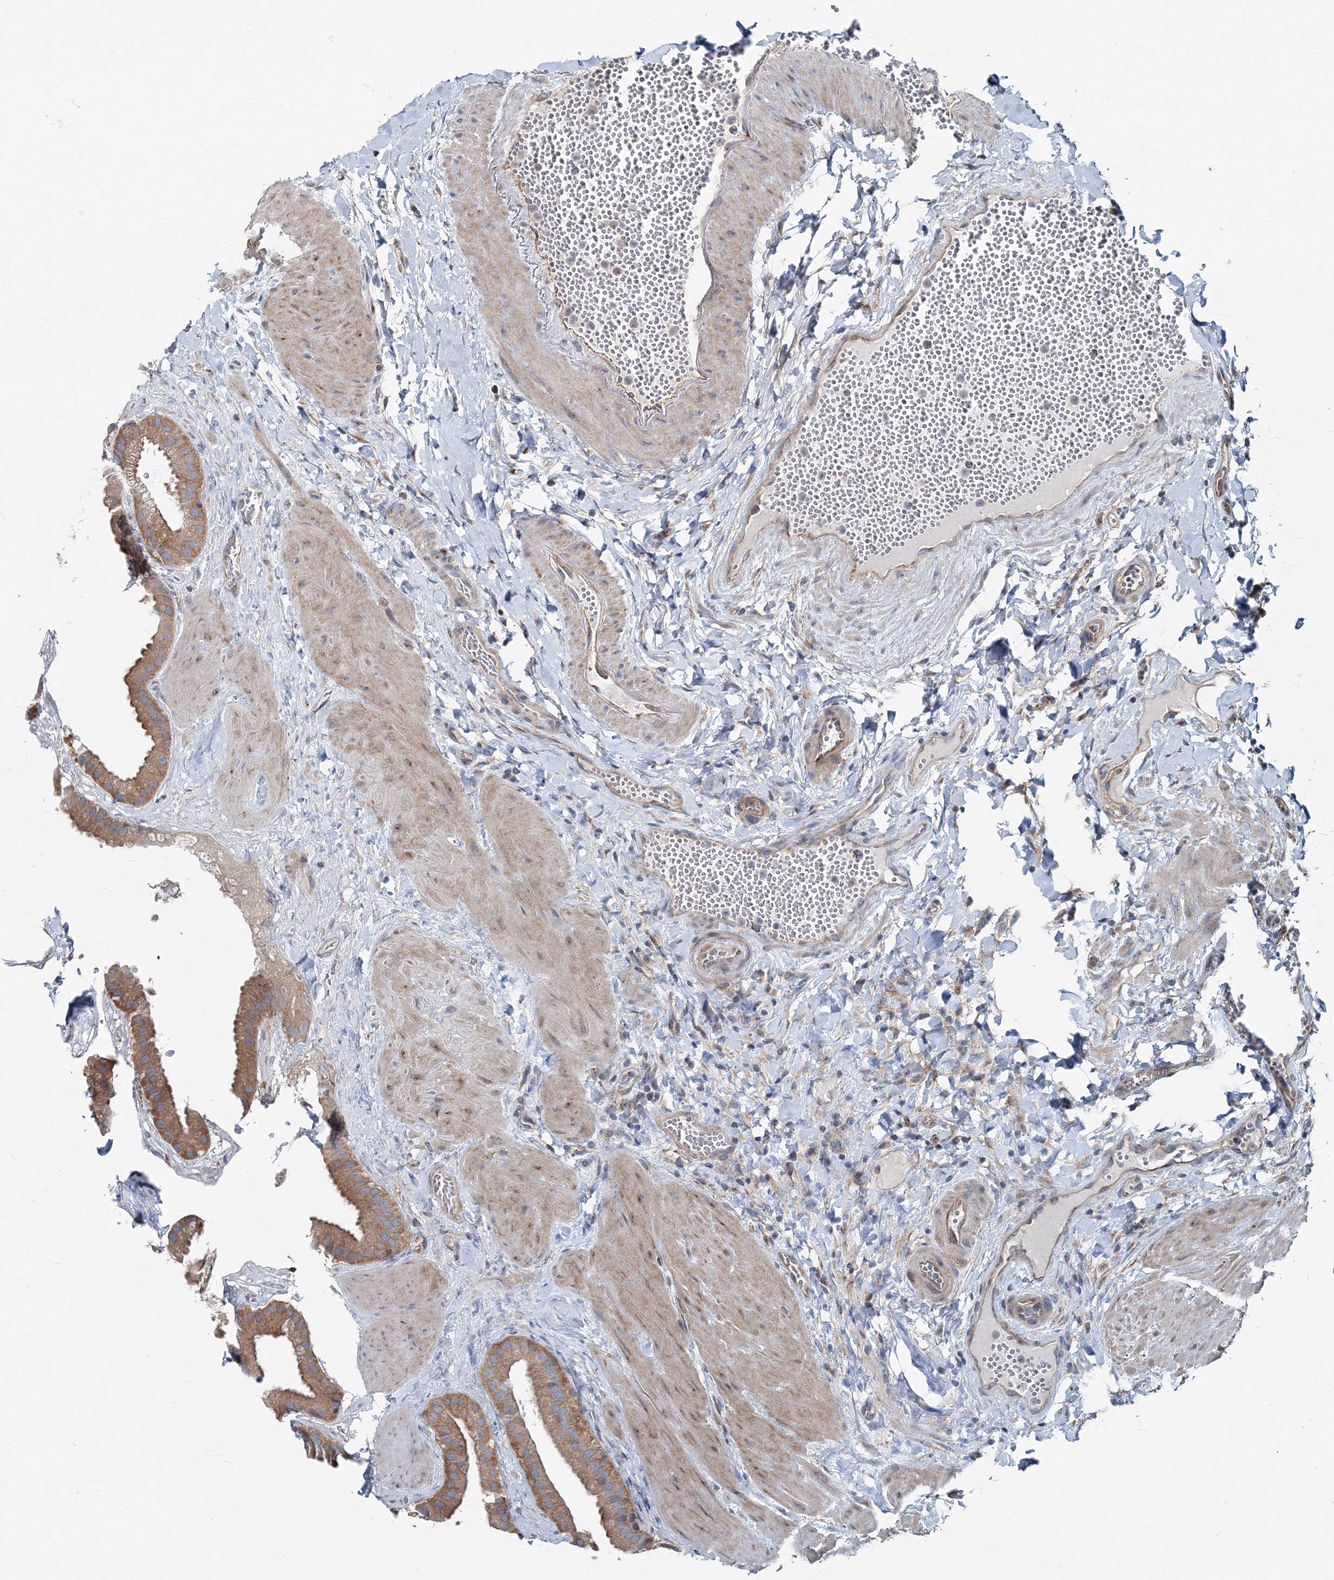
{"staining": {"intensity": "moderate", "quantity": ">75%", "location": "cytoplasmic/membranous"}, "tissue": "gallbladder", "cell_type": "Glandular cells", "image_type": "normal", "snomed": [{"axis": "morphology", "description": "Normal tissue, NOS"}, {"axis": "topography", "description": "Gallbladder"}], "caption": "Protein expression analysis of benign human gallbladder reveals moderate cytoplasmic/membranous staining in about >75% of glandular cells. The staining was performed using DAB (3,3'-diaminobenzidine), with brown indicating positive protein expression. Nuclei are stained blue with hematoxylin.", "gene": "MPHOSPH9", "patient": {"sex": "male", "age": 55}}